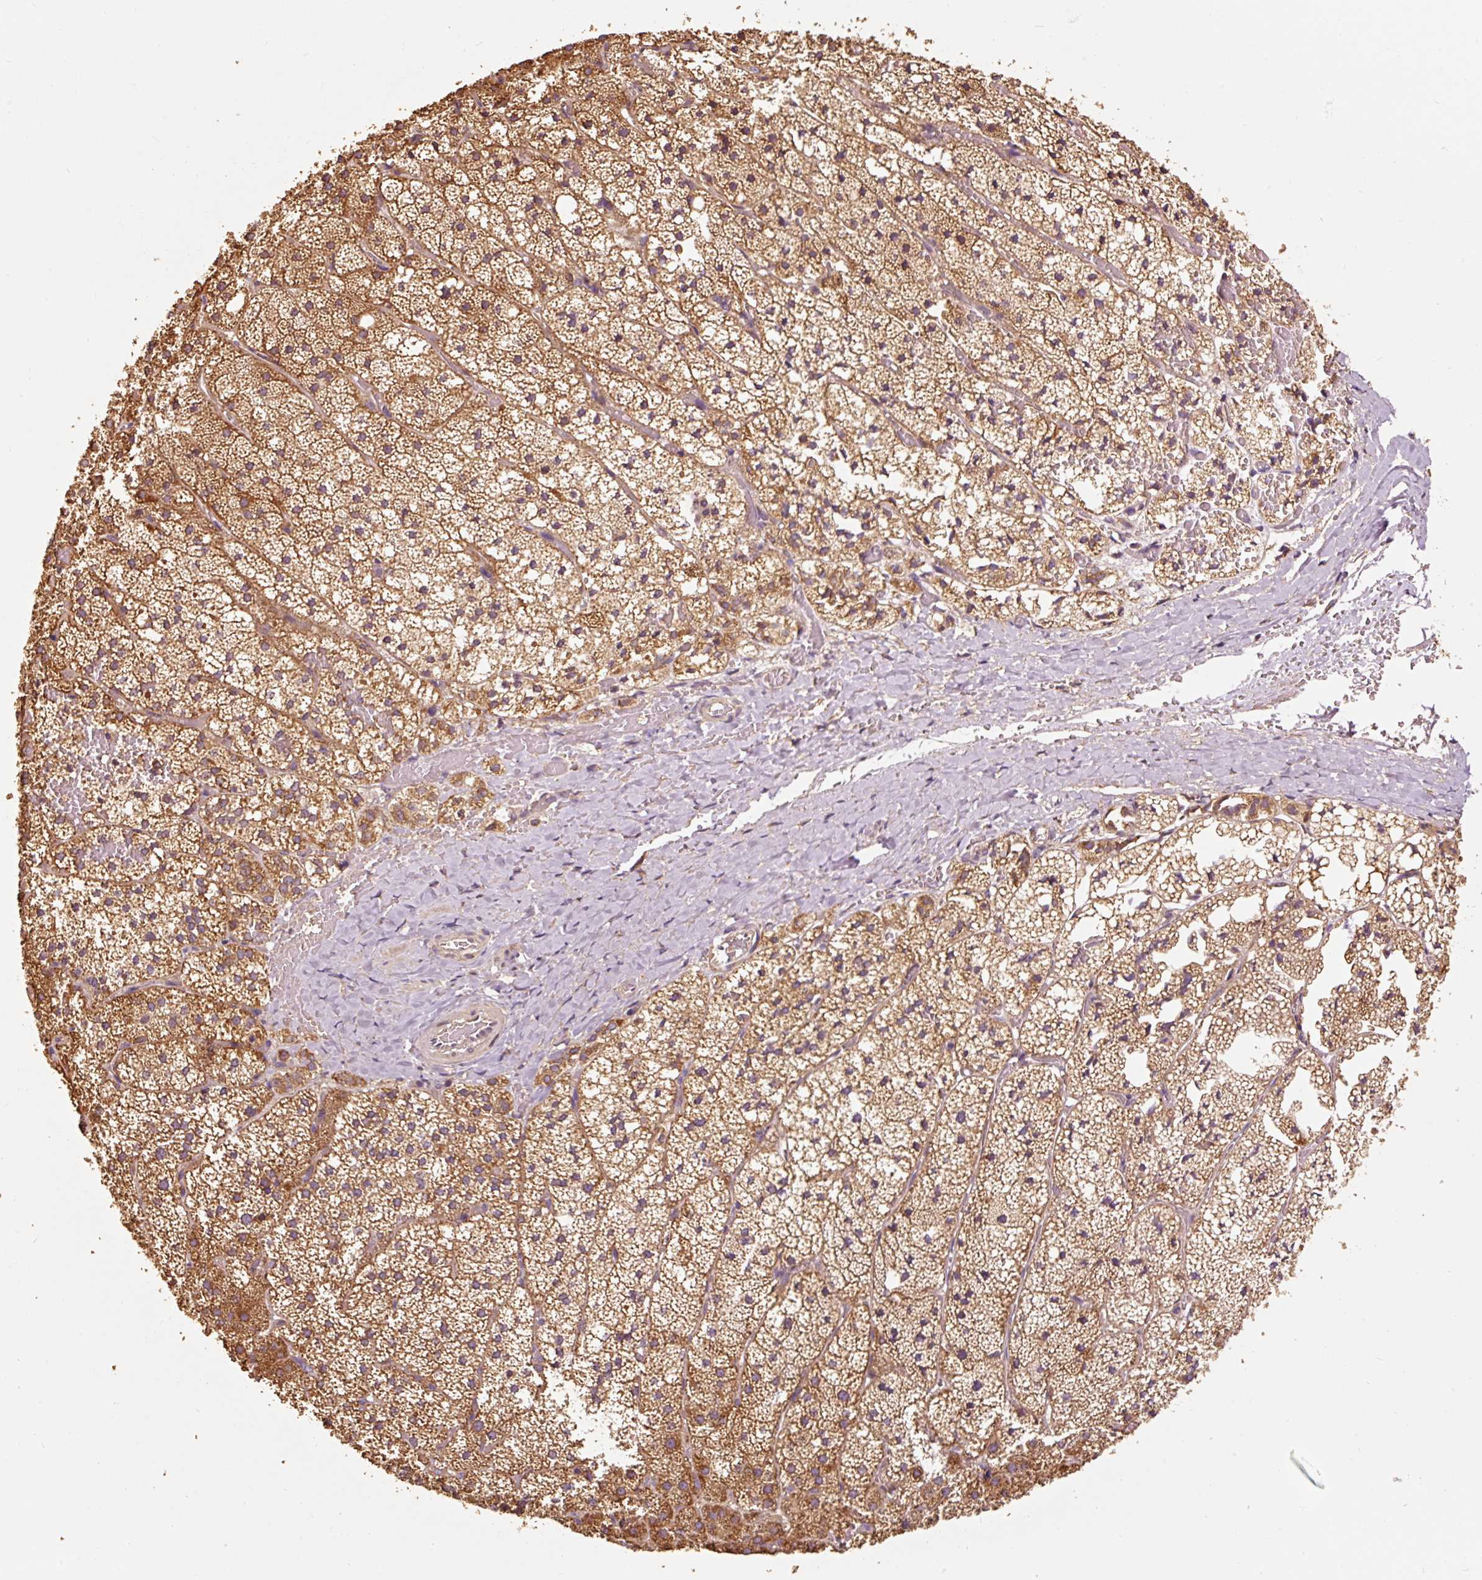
{"staining": {"intensity": "moderate", "quantity": ">75%", "location": "cytoplasmic/membranous"}, "tissue": "adrenal gland", "cell_type": "Glandular cells", "image_type": "normal", "snomed": [{"axis": "morphology", "description": "Normal tissue, NOS"}, {"axis": "topography", "description": "Adrenal gland"}], "caption": "Benign adrenal gland displays moderate cytoplasmic/membranous expression in about >75% of glandular cells, visualized by immunohistochemistry. Nuclei are stained in blue.", "gene": "EFHC1", "patient": {"sex": "male", "age": 53}}